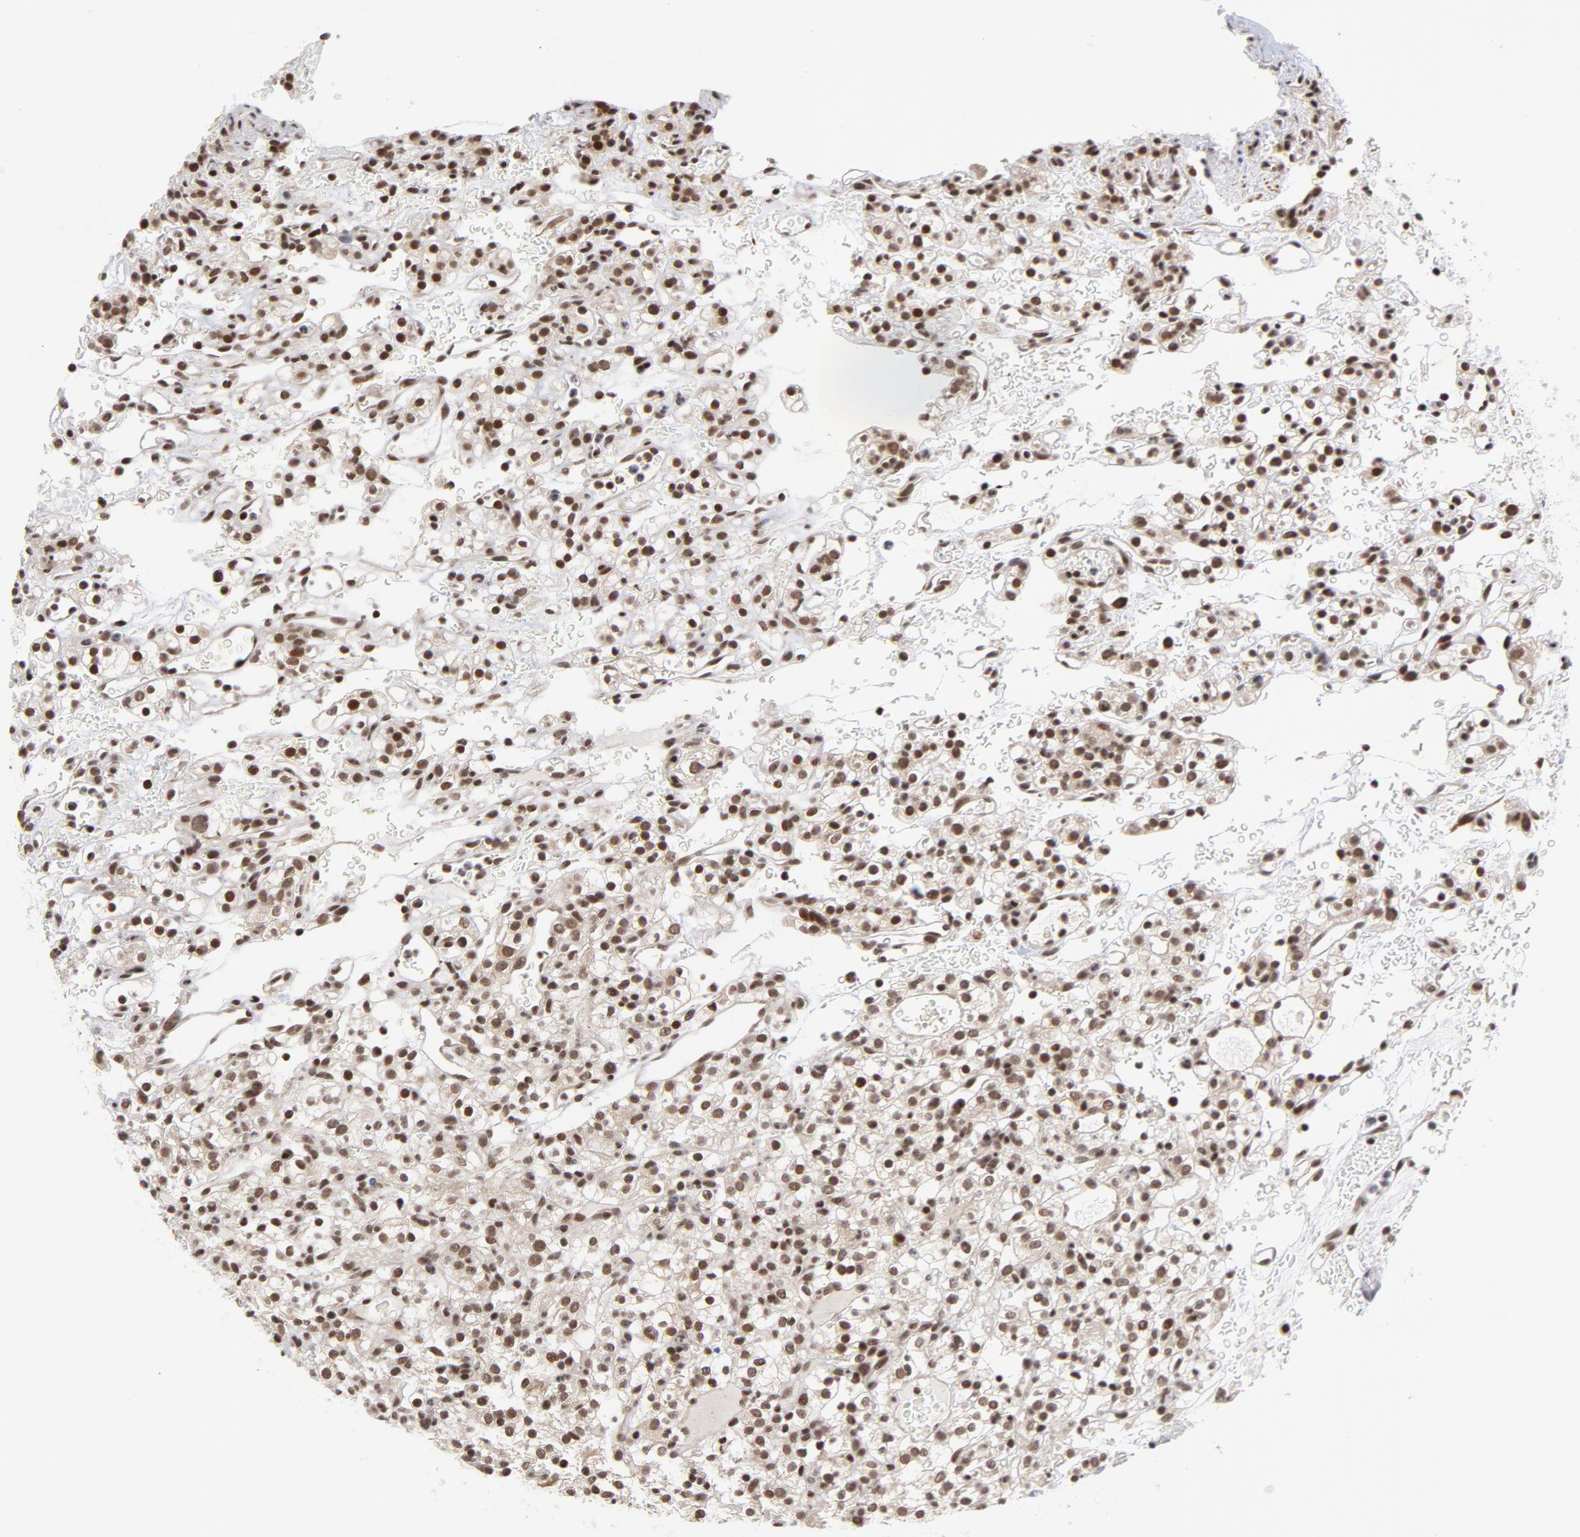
{"staining": {"intensity": "strong", "quantity": ">75%", "location": "nuclear"}, "tissue": "renal cancer", "cell_type": "Tumor cells", "image_type": "cancer", "snomed": [{"axis": "morphology", "description": "Normal tissue, NOS"}, {"axis": "morphology", "description": "Adenocarcinoma, NOS"}, {"axis": "topography", "description": "Kidney"}], "caption": "The image demonstrates immunohistochemical staining of renal adenocarcinoma. There is strong nuclear staining is seen in about >75% of tumor cells.", "gene": "CTCF", "patient": {"sex": "female", "age": 72}}